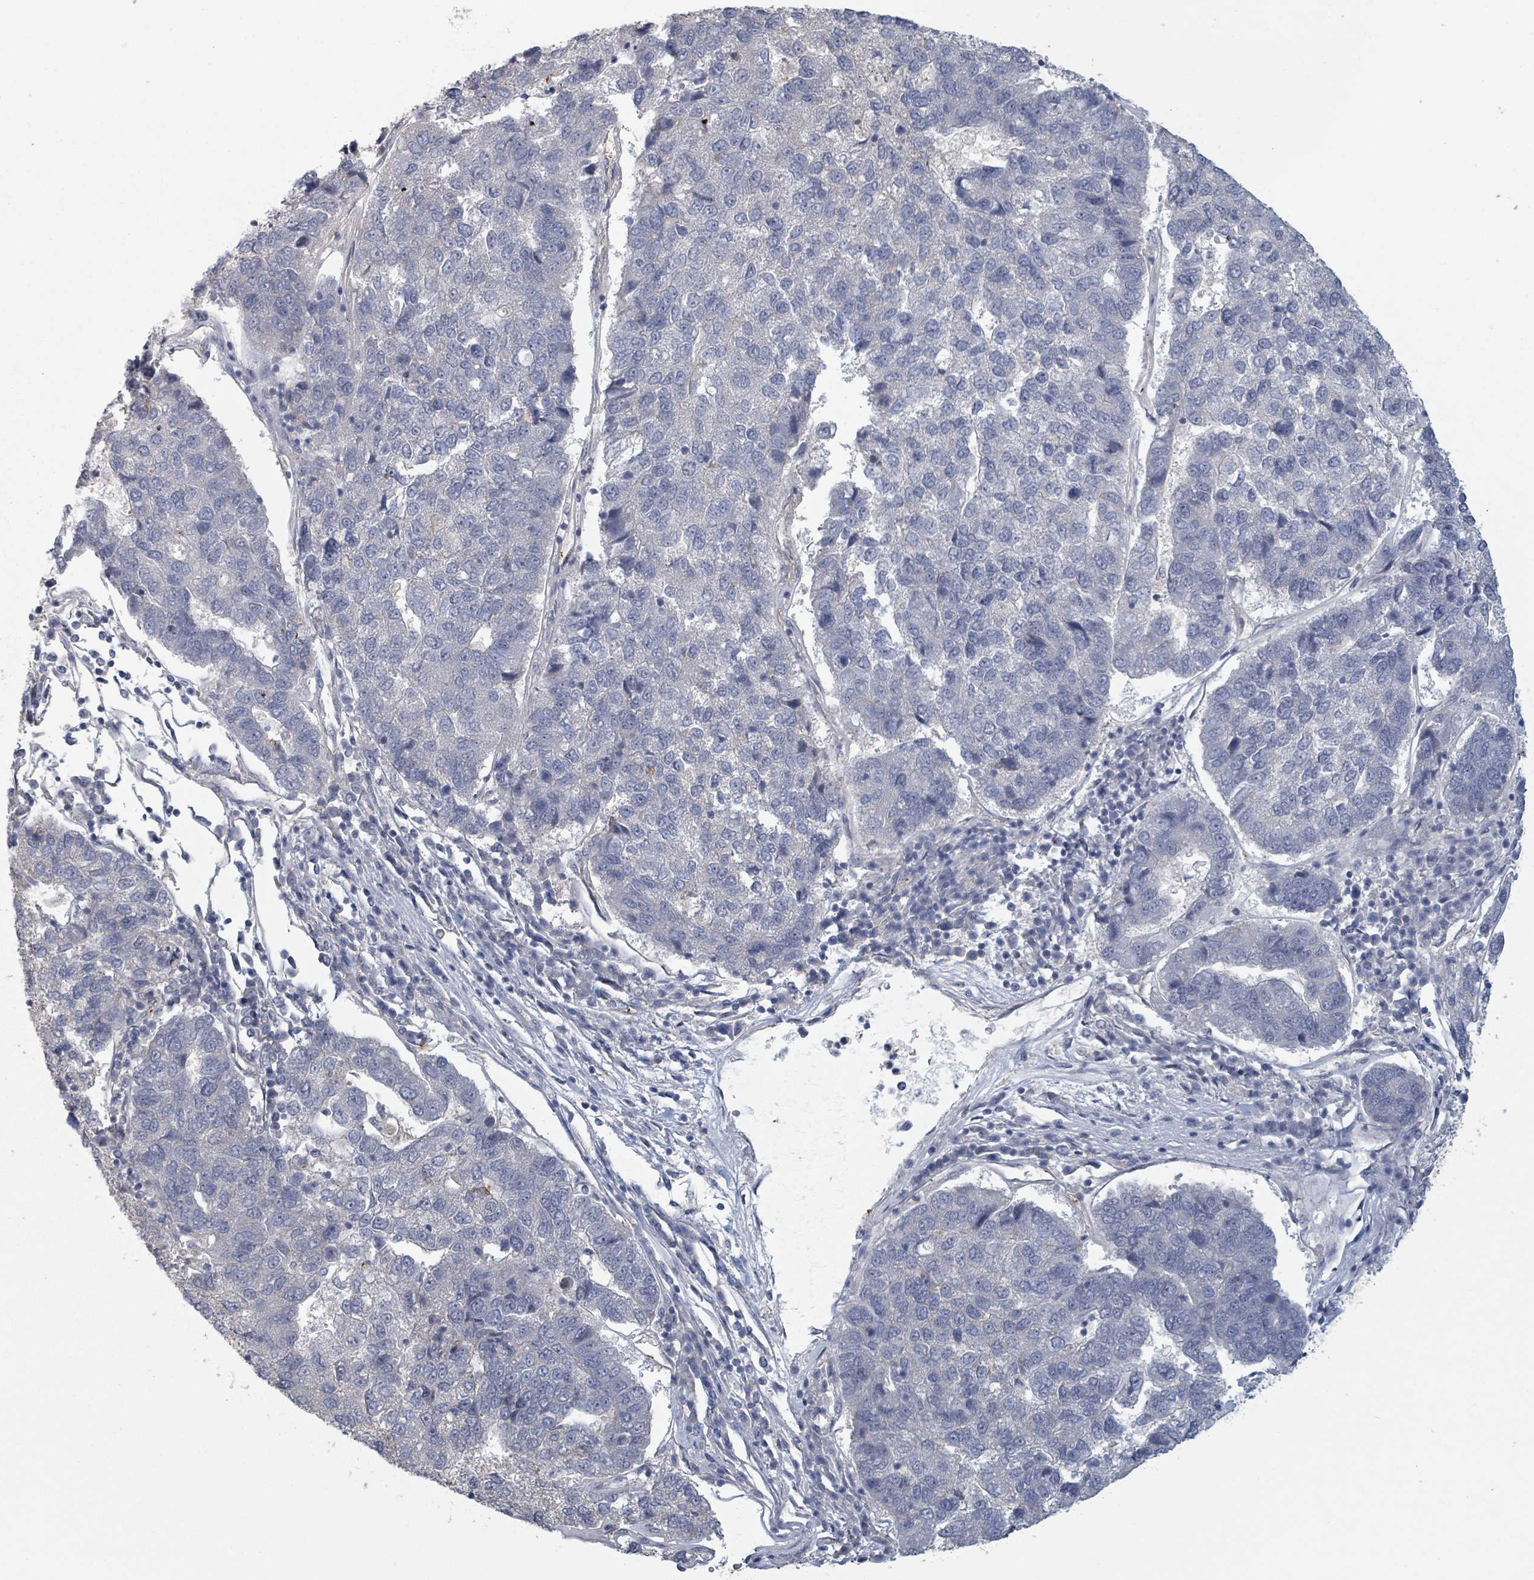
{"staining": {"intensity": "negative", "quantity": "none", "location": "none"}, "tissue": "pancreatic cancer", "cell_type": "Tumor cells", "image_type": "cancer", "snomed": [{"axis": "morphology", "description": "Adenocarcinoma, NOS"}, {"axis": "topography", "description": "Pancreas"}], "caption": "Photomicrograph shows no significant protein positivity in tumor cells of adenocarcinoma (pancreatic).", "gene": "PLAUR", "patient": {"sex": "female", "age": 61}}